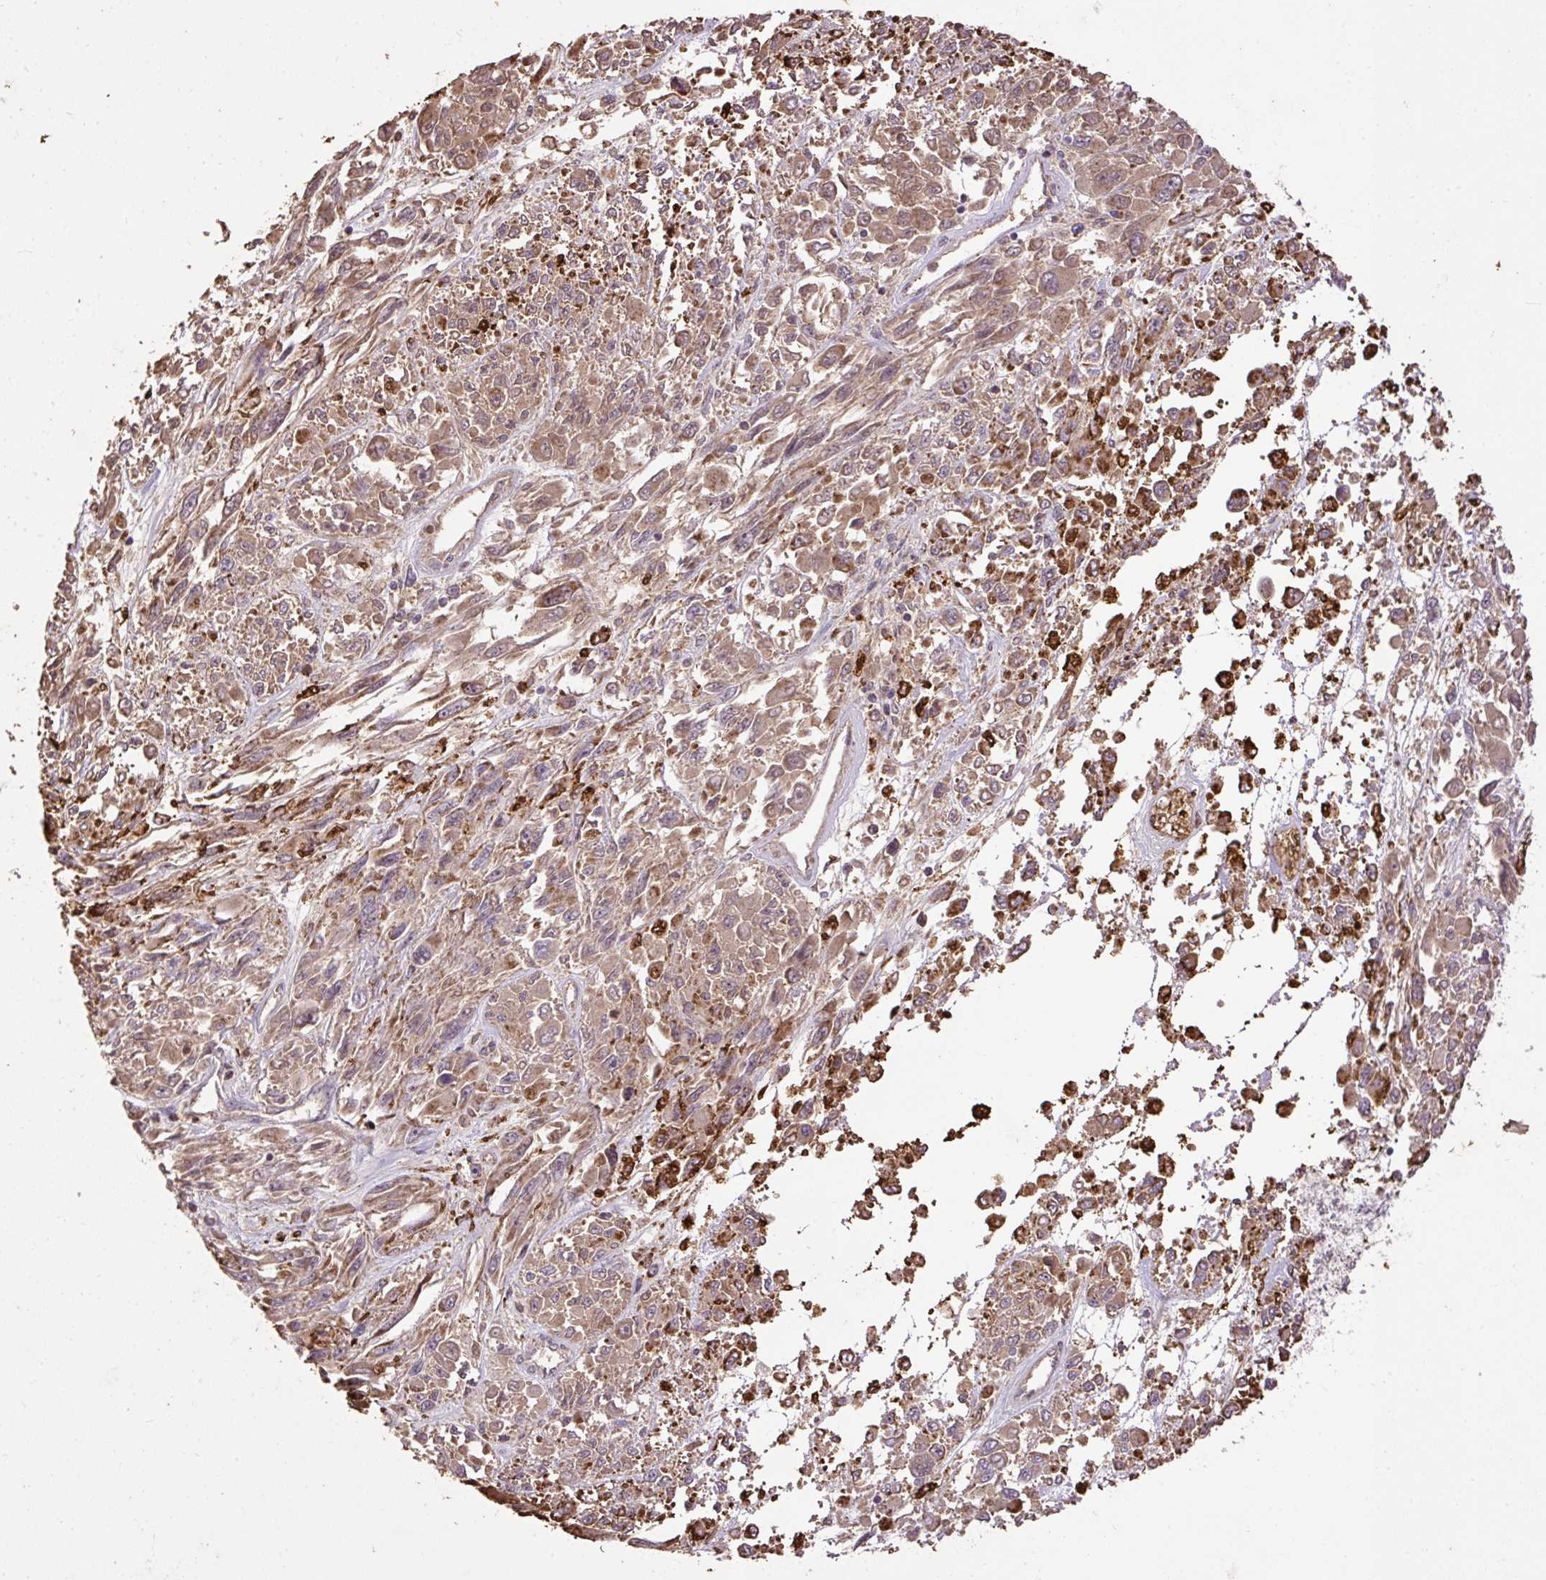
{"staining": {"intensity": "moderate", "quantity": ">75%", "location": "cytoplasmic/membranous"}, "tissue": "melanoma", "cell_type": "Tumor cells", "image_type": "cancer", "snomed": [{"axis": "morphology", "description": "Malignant melanoma, NOS"}, {"axis": "topography", "description": "Skin"}], "caption": "IHC image of neoplastic tissue: malignant melanoma stained using immunohistochemistry shows medium levels of moderate protein expression localized specifically in the cytoplasmic/membranous of tumor cells, appearing as a cytoplasmic/membranous brown color.", "gene": "LRTM2", "patient": {"sex": "female", "age": 91}}